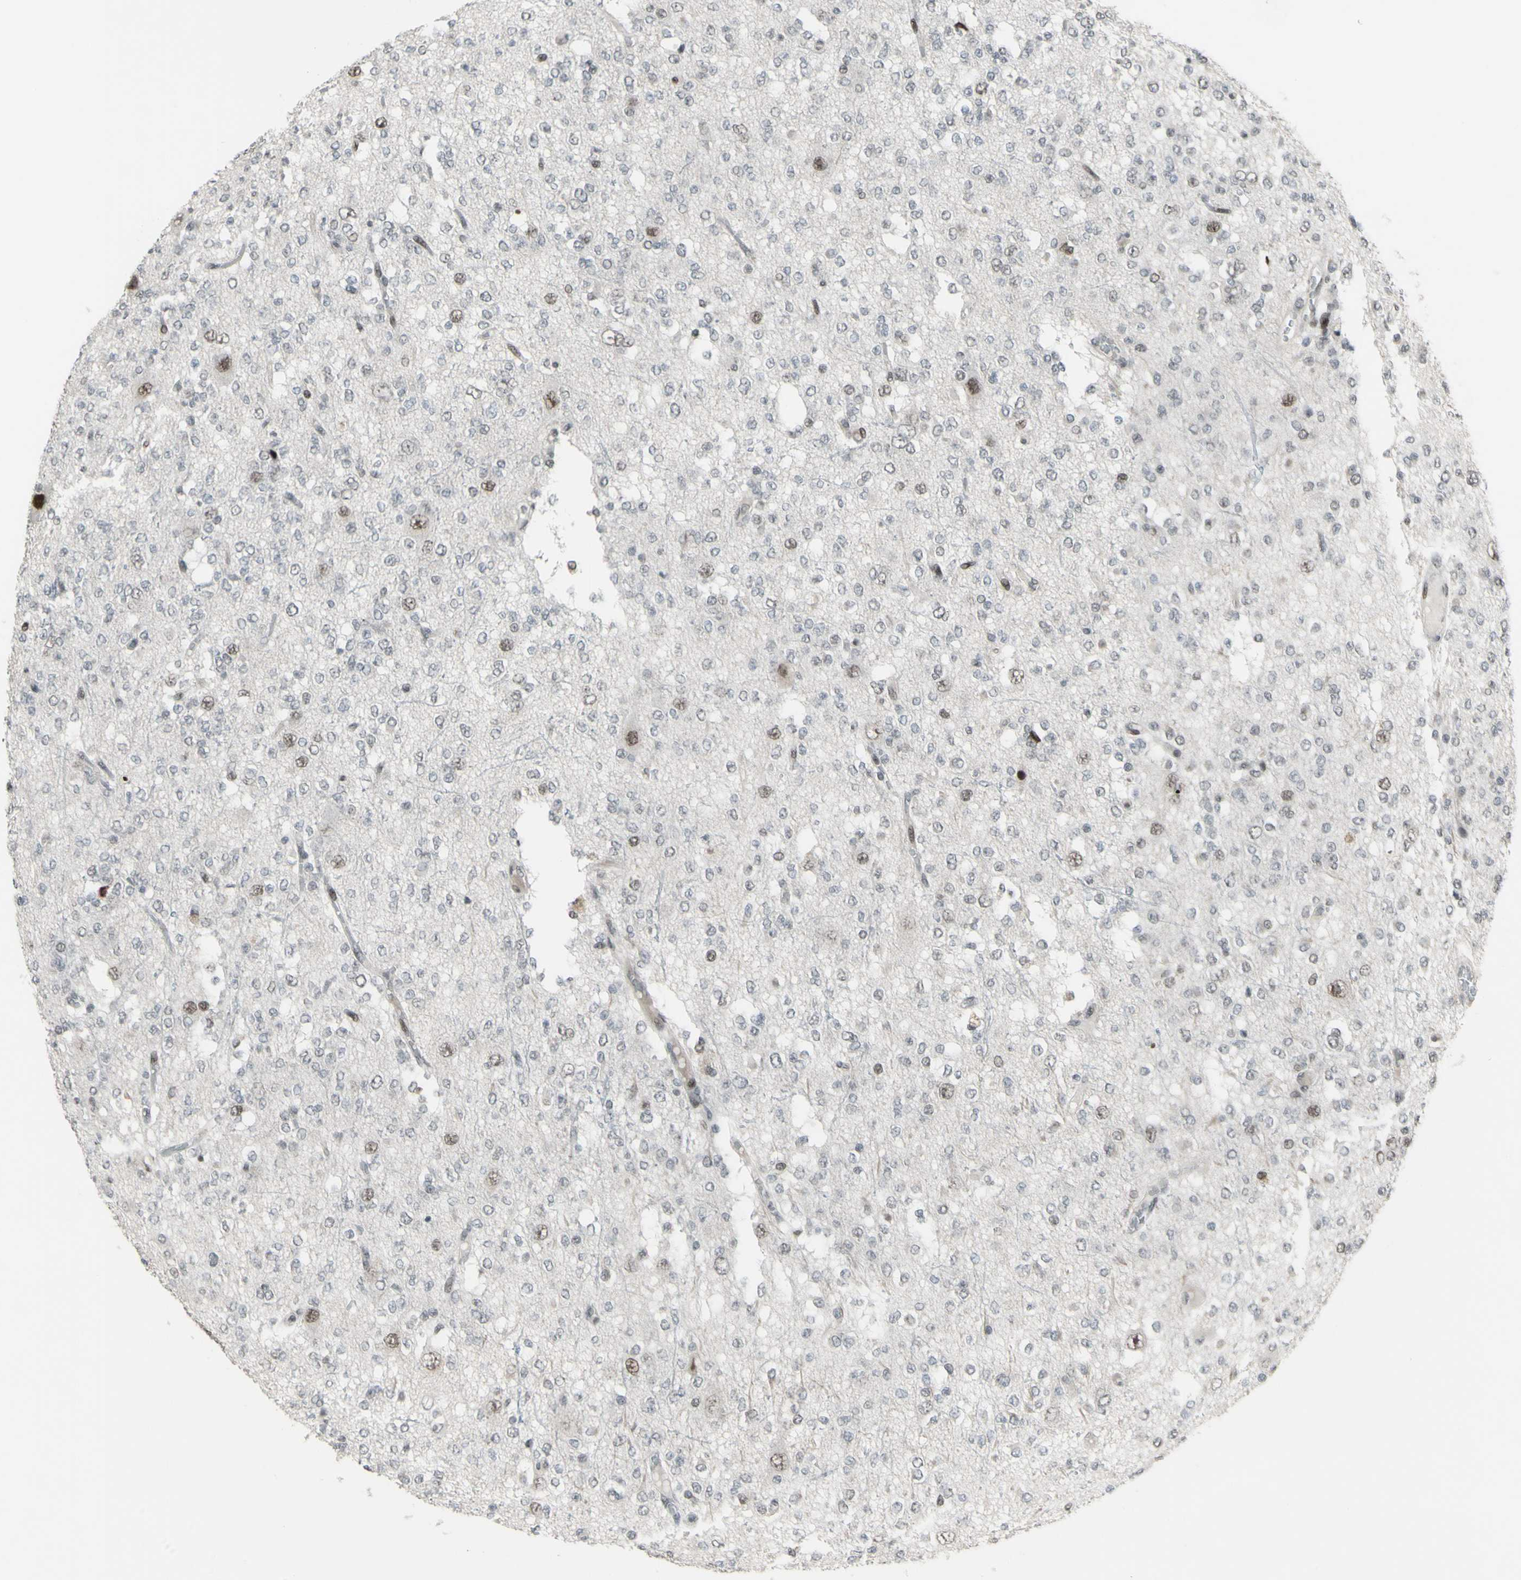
{"staining": {"intensity": "weak", "quantity": "<25%", "location": "nuclear"}, "tissue": "glioma", "cell_type": "Tumor cells", "image_type": "cancer", "snomed": [{"axis": "morphology", "description": "Glioma, malignant, Low grade"}, {"axis": "topography", "description": "Brain"}], "caption": "The image shows no significant positivity in tumor cells of malignant glioma (low-grade).", "gene": "SUPT6H", "patient": {"sex": "male", "age": 38}}